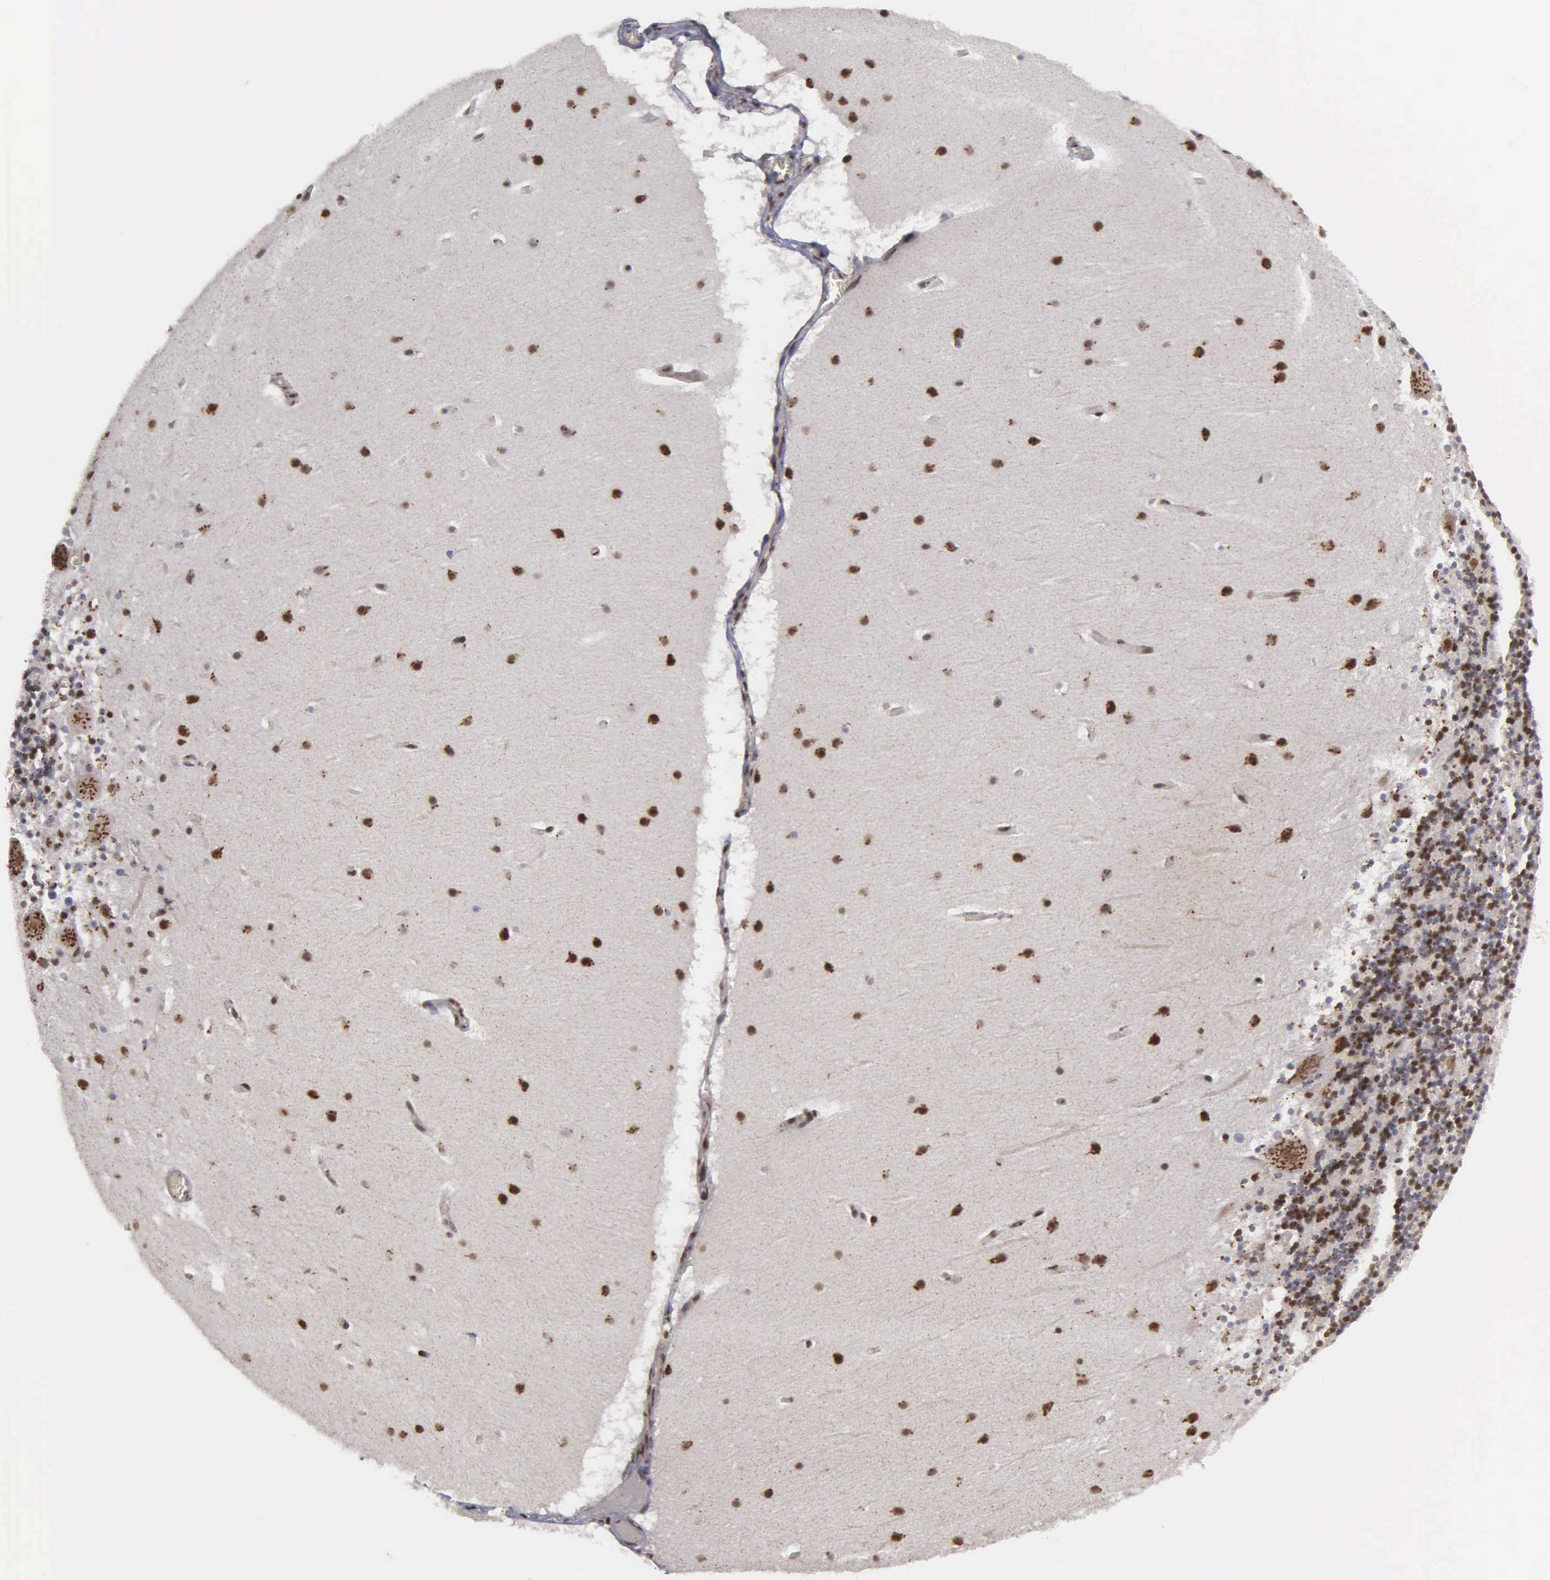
{"staining": {"intensity": "moderate", "quantity": ">75%", "location": "nuclear"}, "tissue": "cerebellum", "cell_type": "Cells in granular layer", "image_type": "normal", "snomed": [{"axis": "morphology", "description": "Normal tissue, NOS"}, {"axis": "topography", "description": "Cerebellum"}], "caption": "Immunohistochemical staining of normal human cerebellum displays medium levels of moderate nuclear expression in approximately >75% of cells in granular layer.", "gene": "GTF2A1", "patient": {"sex": "male", "age": 45}}